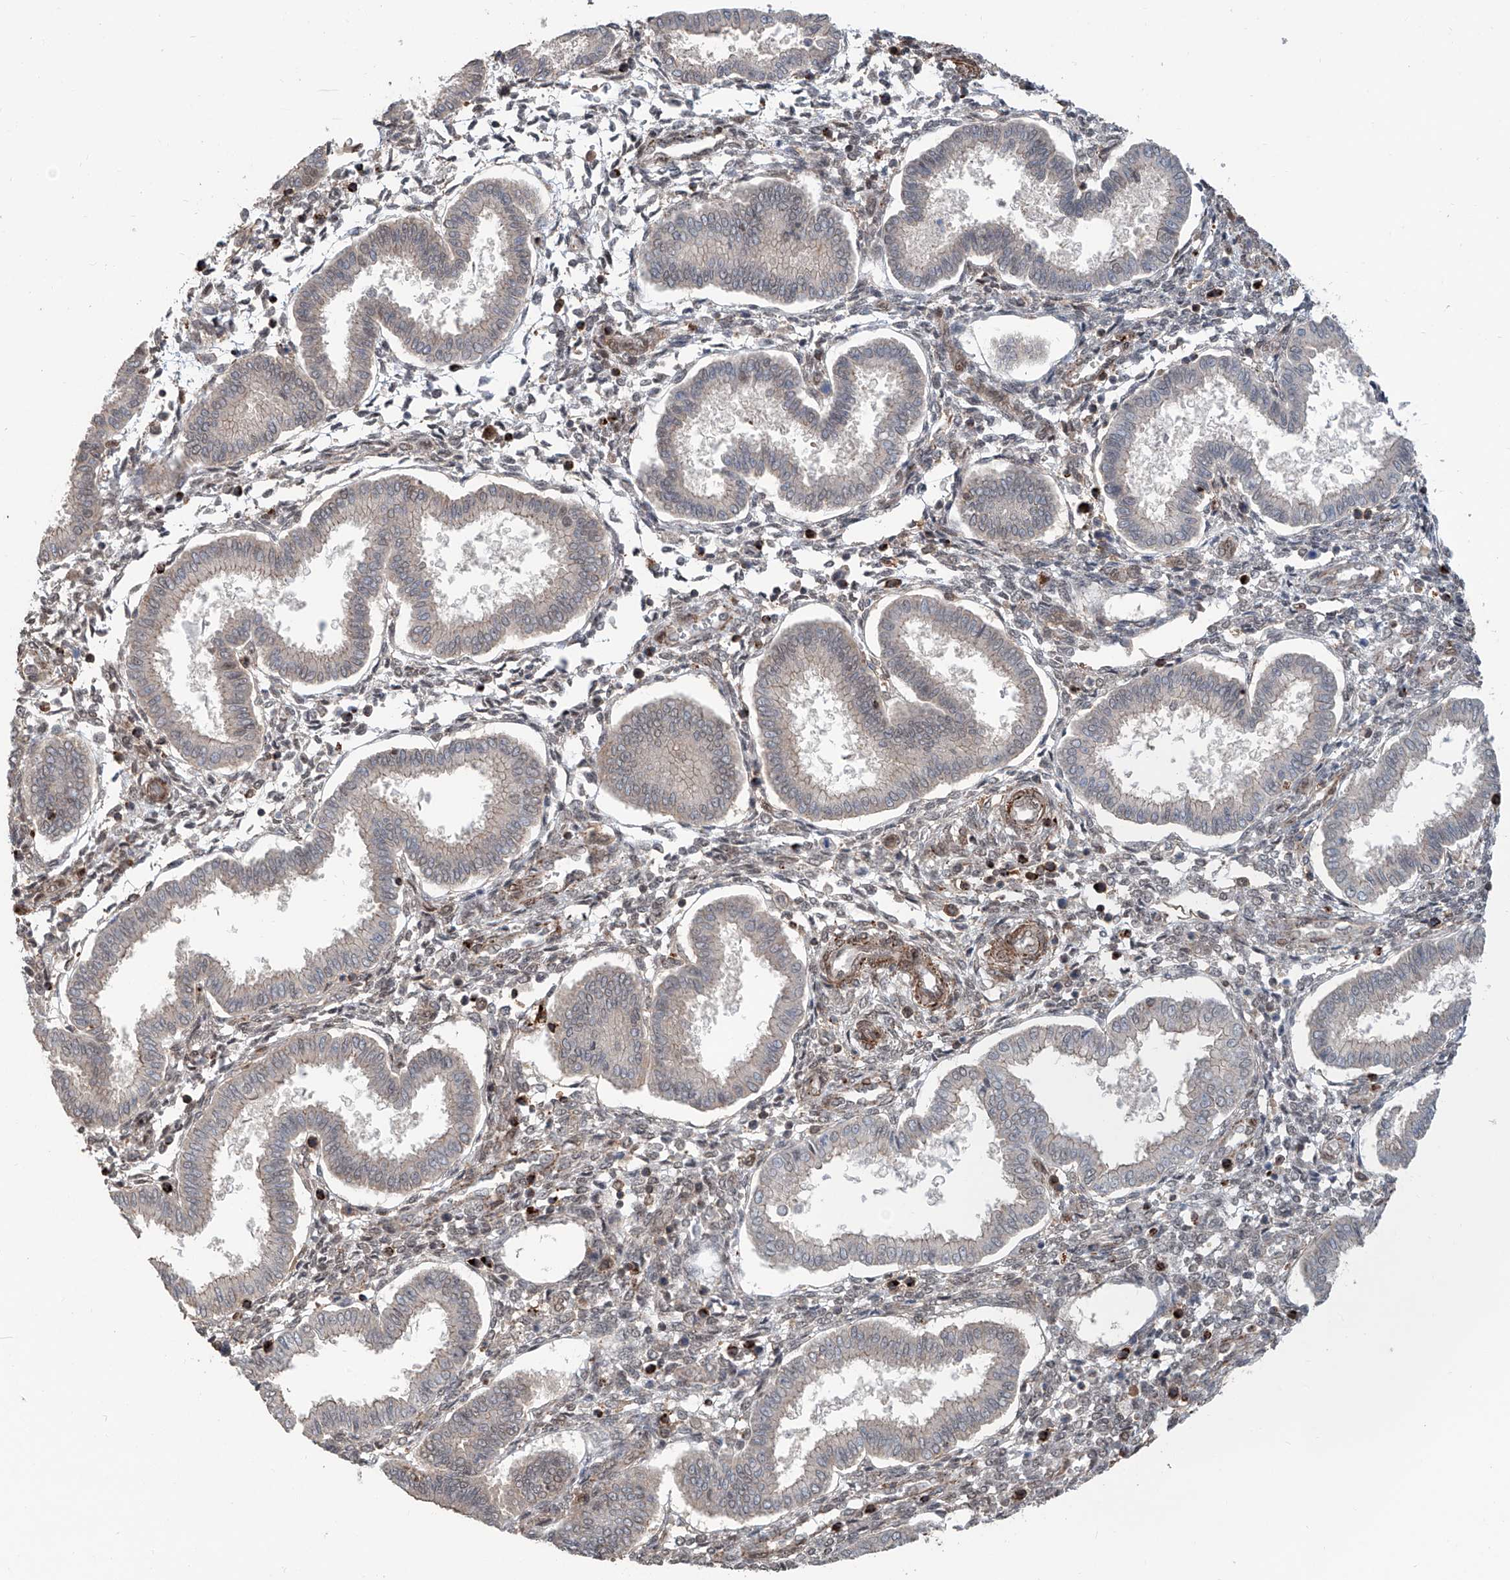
{"staining": {"intensity": "weak", "quantity": "25%-75%", "location": "nuclear"}, "tissue": "endometrium", "cell_type": "Cells in endometrial stroma", "image_type": "normal", "snomed": [{"axis": "morphology", "description": "Normal tissue, NOS"}, {"axis": "topography", "description": "Endometrium"}], "caption": "DAB immunohistochemical staining of unremarkable endometrium demonstrates weak nuclear protein expression in approximately 25%-75% of cells in endometrial stroma.", "gene": "SDE2", "patient": {"sex": "female", "age": 24}}